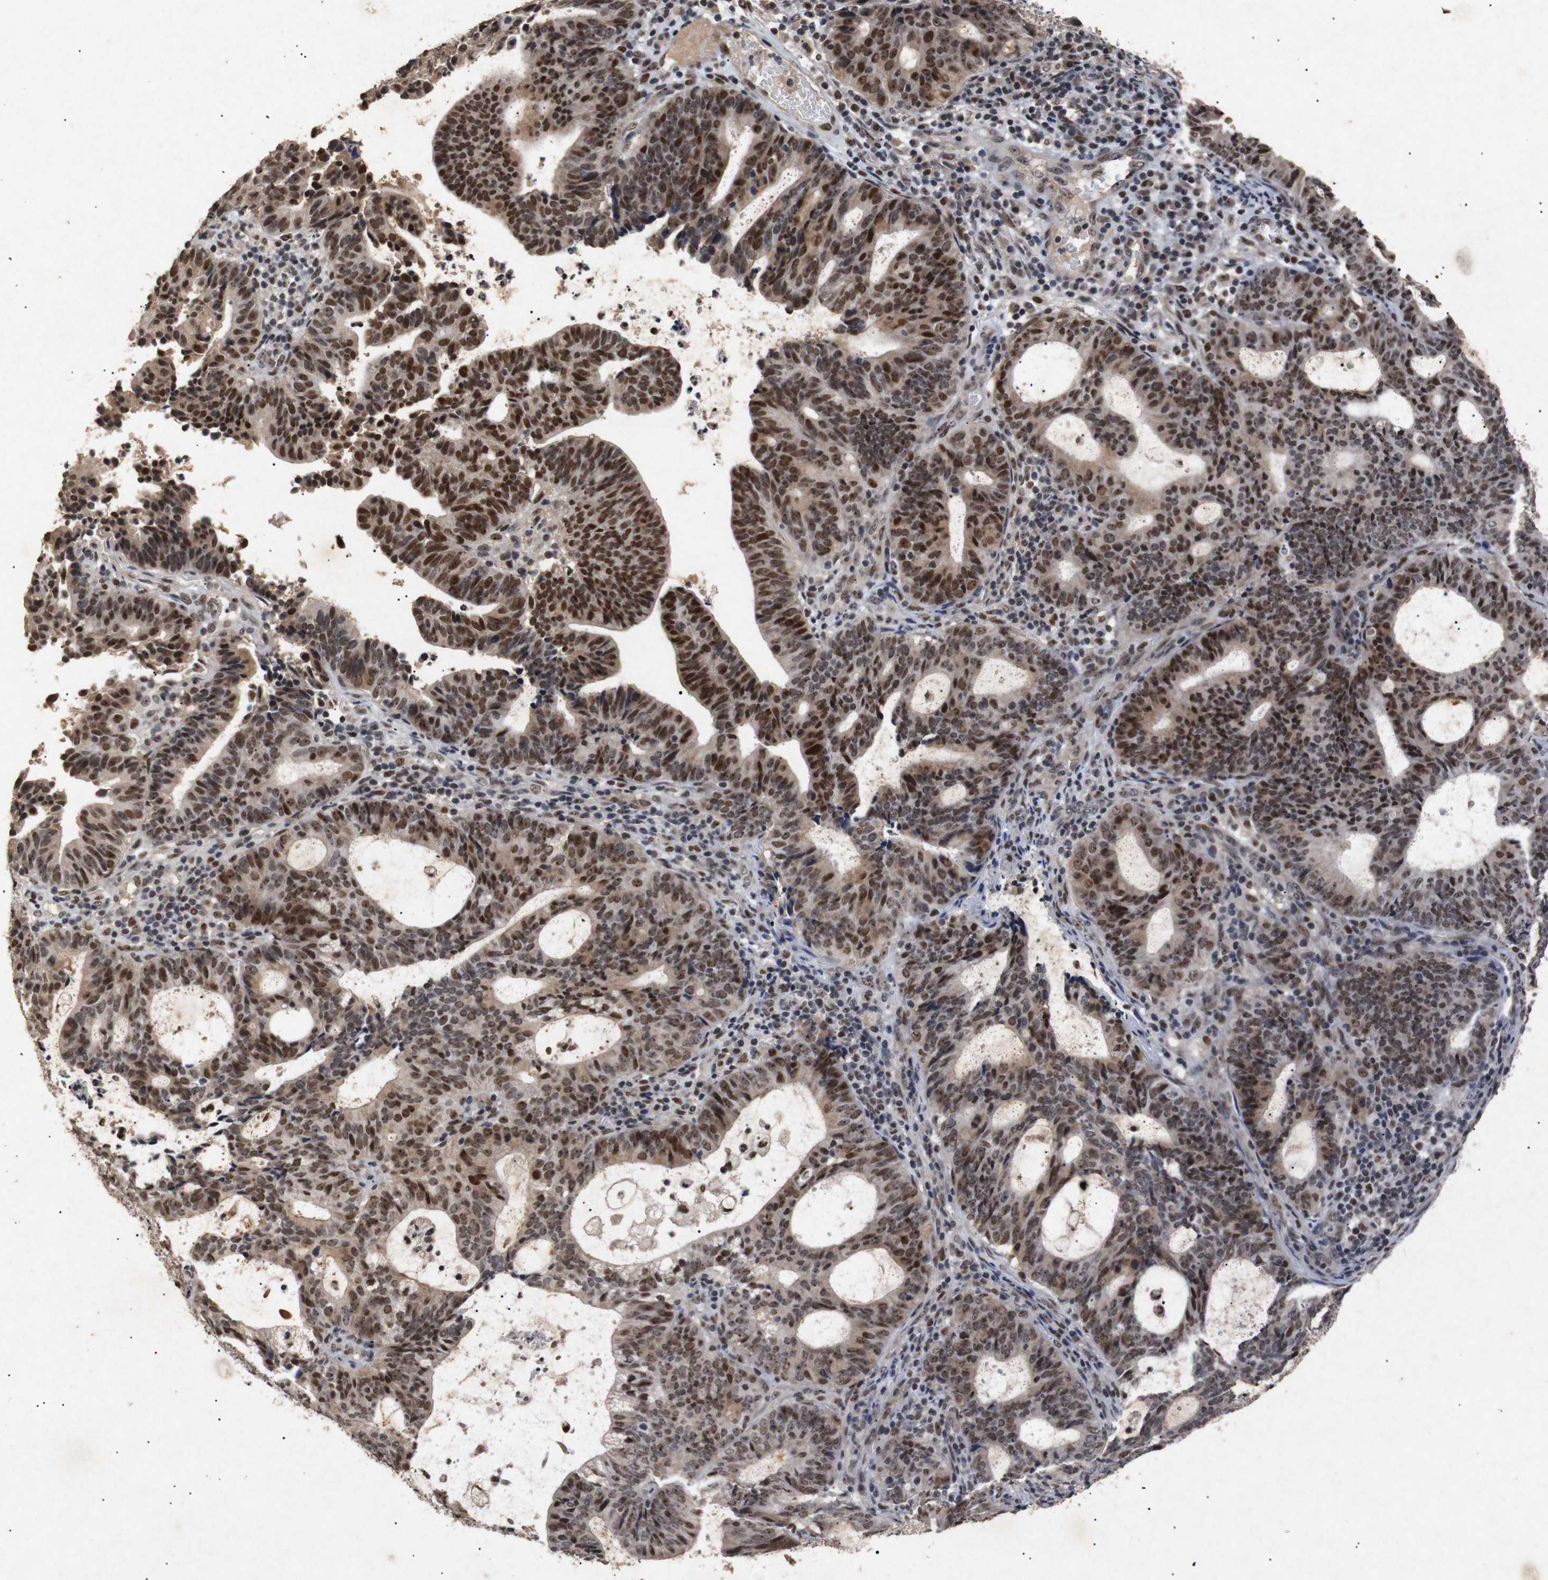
{"staining": {"intensity": "strong", "quantity": ">75%", "location": "cytoplasmic/membranous,nuclear"}, "tissue": "endometrial cancer", "cell_type": "Tumor cells", "image_type": "cancer", "snomed": [{"axis": "morphology", "description": "Adenocarcinoma, NOS"}, {"axis": "topography", "description": "Uterus"}], "caption": "Strong cytoplasmic/membranous and nuclear expression is identified in about >75% of tumor cells in endometrial adenocarcinoma.", "gene": "PARN", "patient": {"sex": "female", "age": 83}}